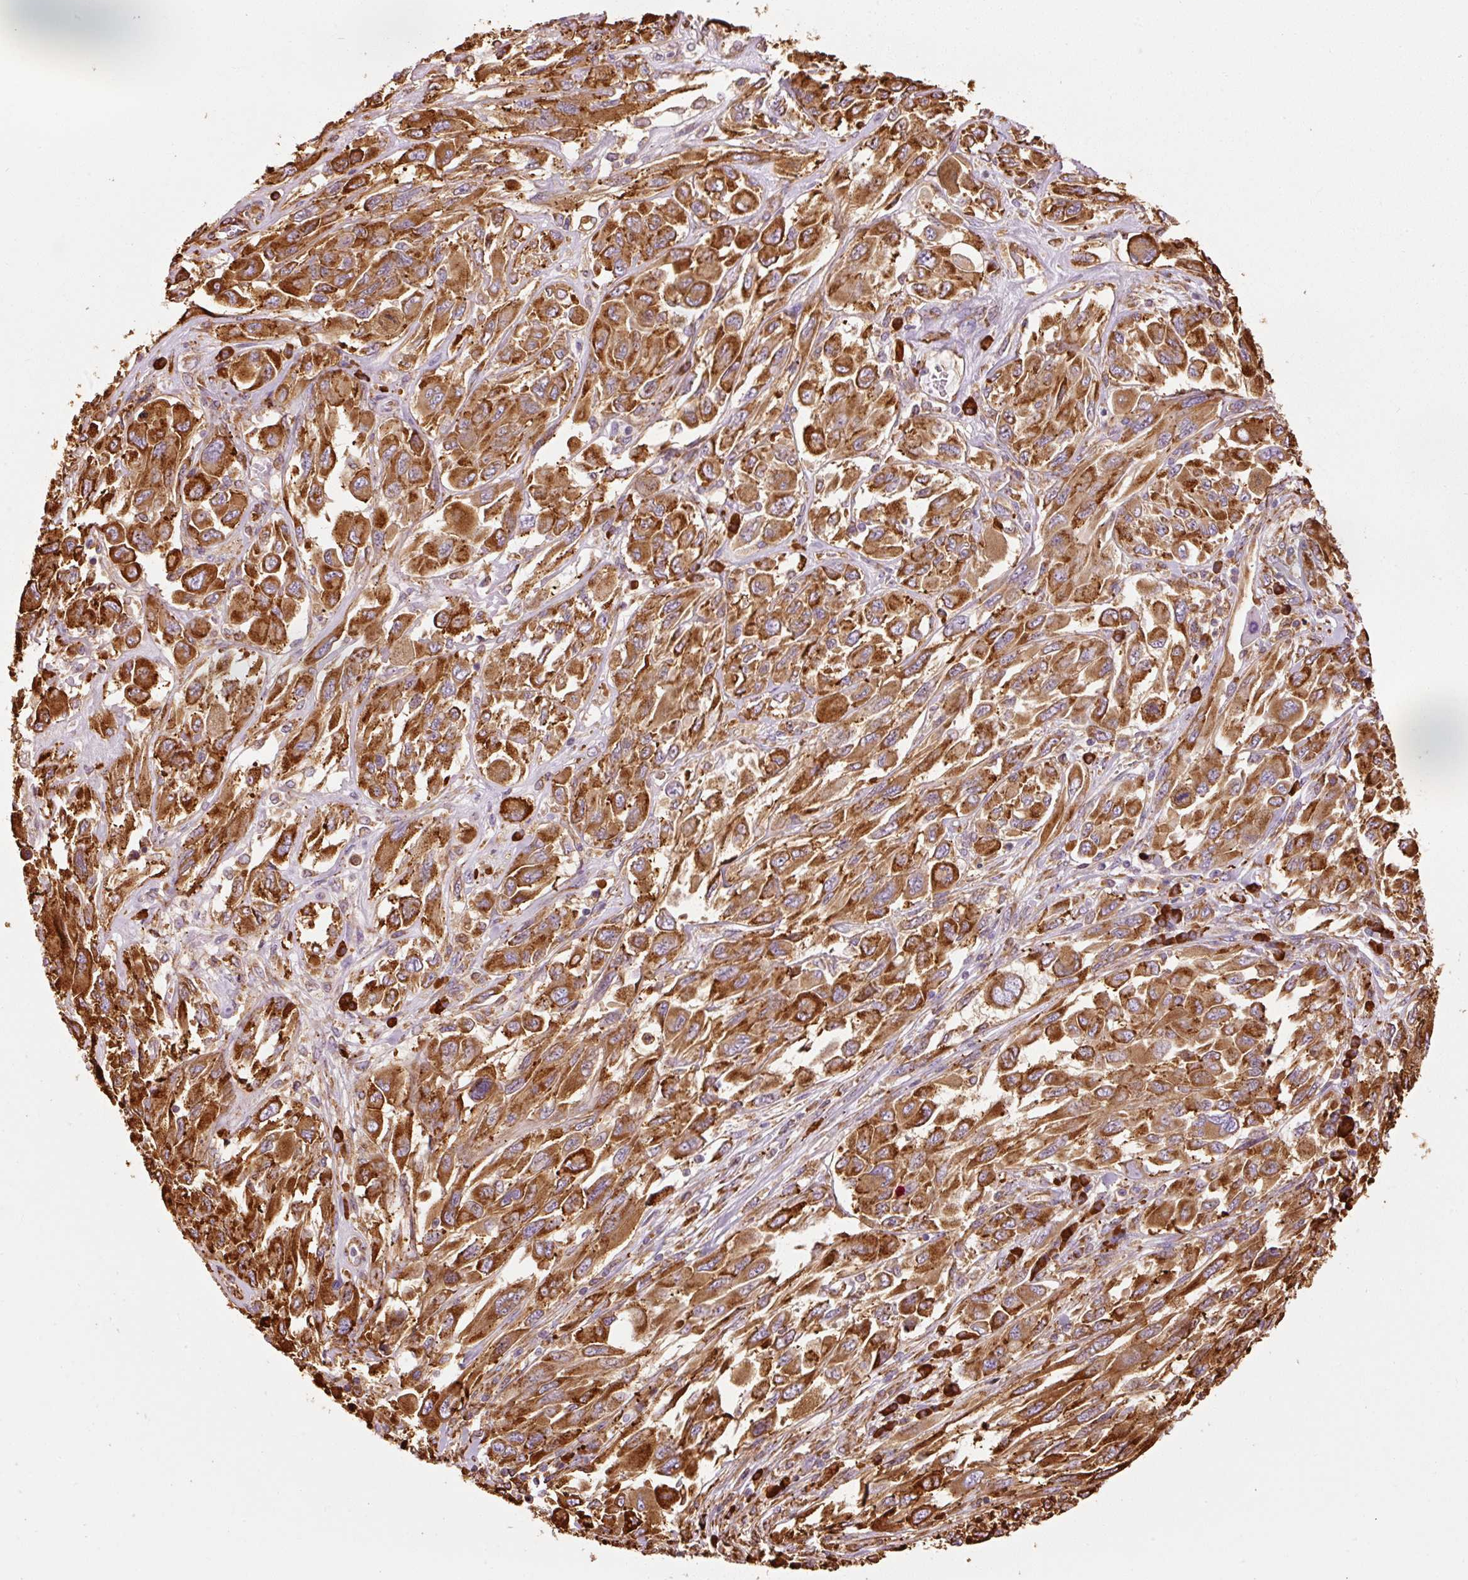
{"staining": {"intensity": "strong", "quantity": ">75%", "location": "cytoplasmic/membranous"}, "tissue": "melanoma", "cell_type": "Tumor cells", "image_type": "cancer", "snomed": [{"axis": "morphology", "description": "Malignant melanoma, NOS"}, {"axis": "topography", "description": "Skin"}], "caption": "This image reveals immunohistochemistry staining of melanoma, with high strong cytoplasmic/membranous expression in about >75% of tumor cells.", "gene": "KLC1", "patient": {"sex": "female", "age": 91}}